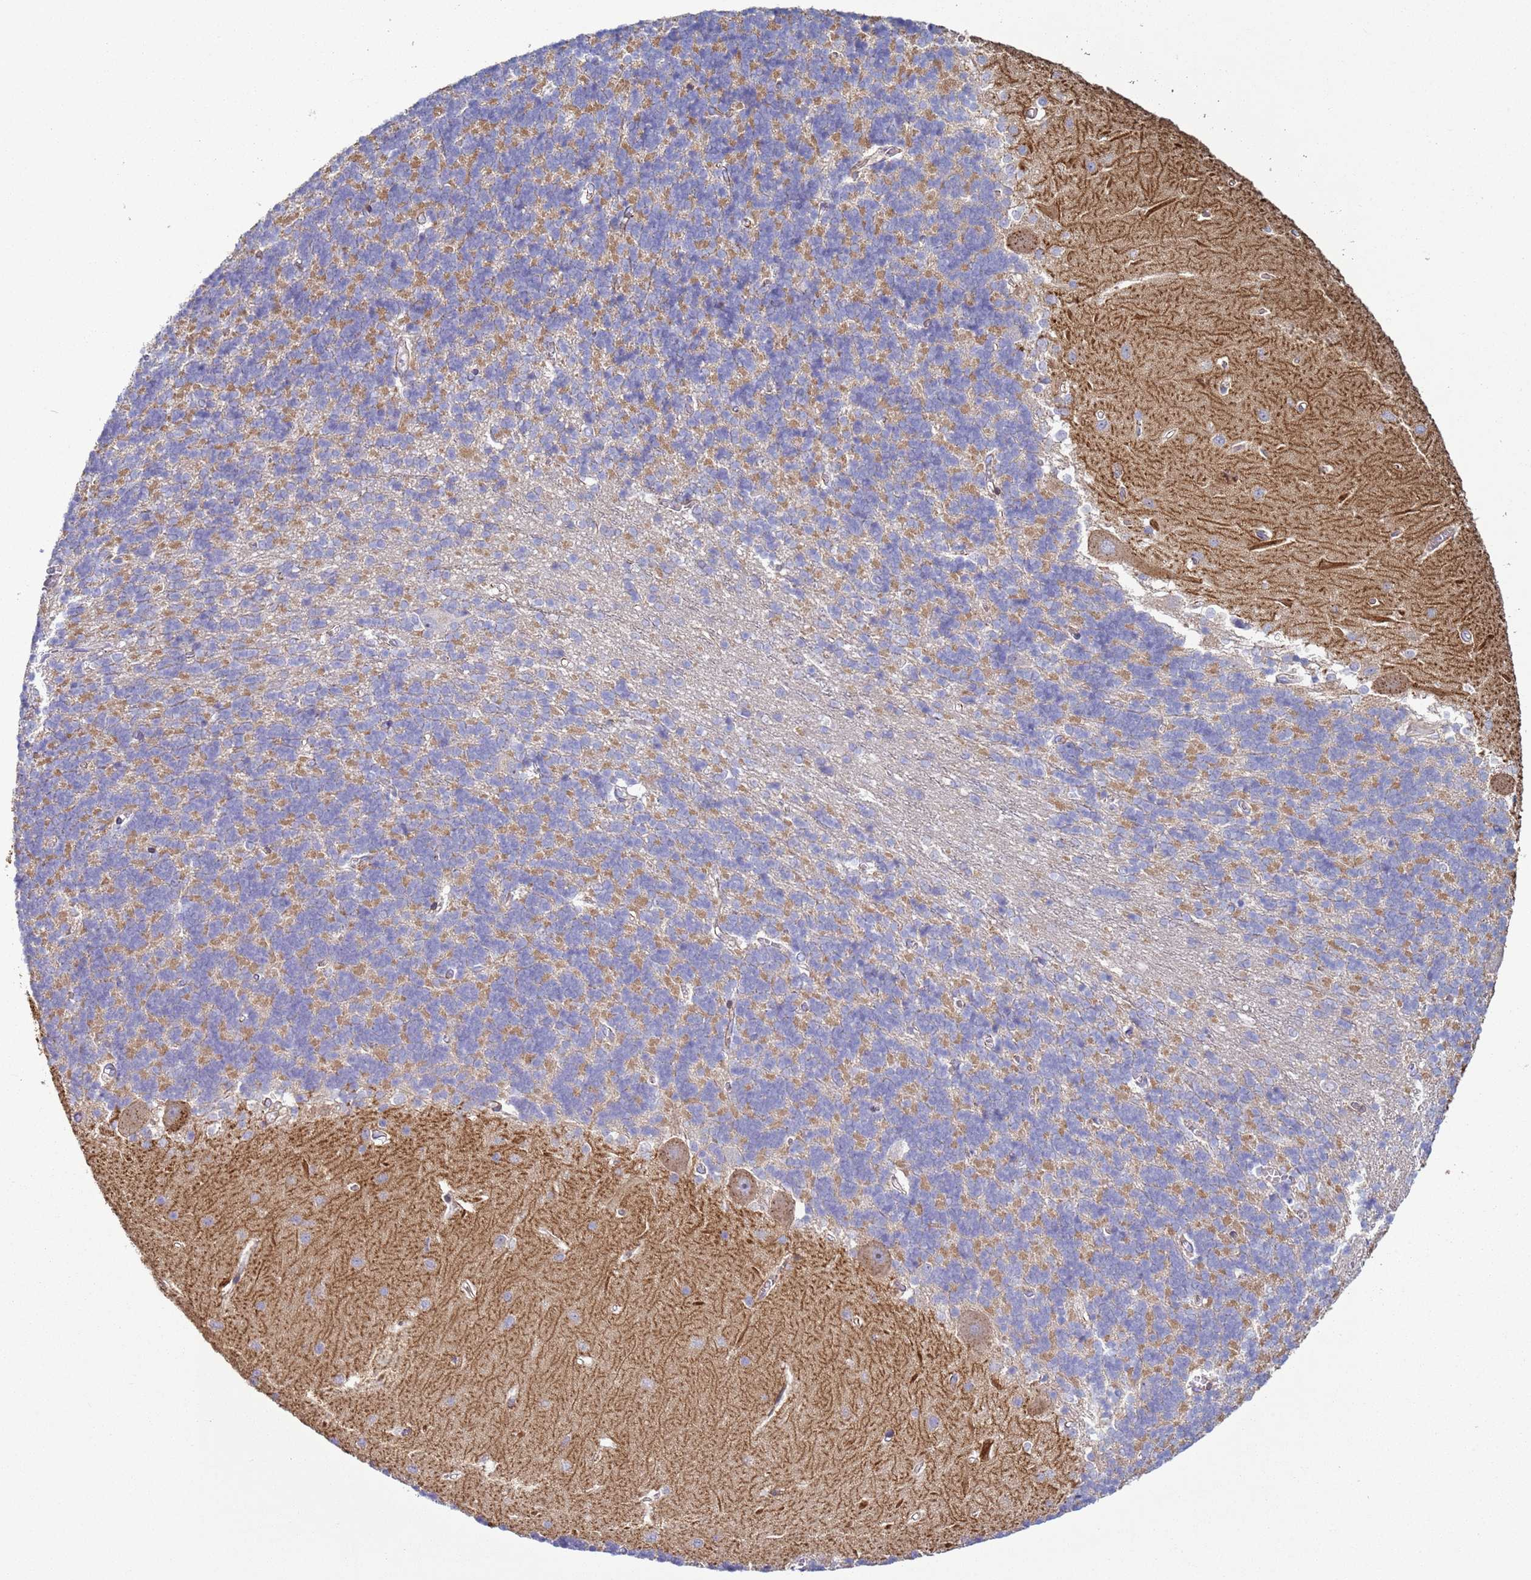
{"staining": {"intensity": "moderate", "quantity": "25%-75%", "location": "cytoplasmic/membranous"}, "tissue": "cerebellum", "cell_type": "Cells in granular layer", "image_type": "normal", "snomed": [{"axis": "morphology", "description": "Normal tissue, NOS"}, {"axis": "topography", "description": "Cerebellum"}], "caption": "High-power microscopy captured an IHC photomicrograph of unremarkable cerebellum, revealing moderate cytoplasmic/membranous positivity in approximately 25%-75% of cells in granular layer.", "gene": "HEATR1", "patient": {"sex": "male", "age": 37}}